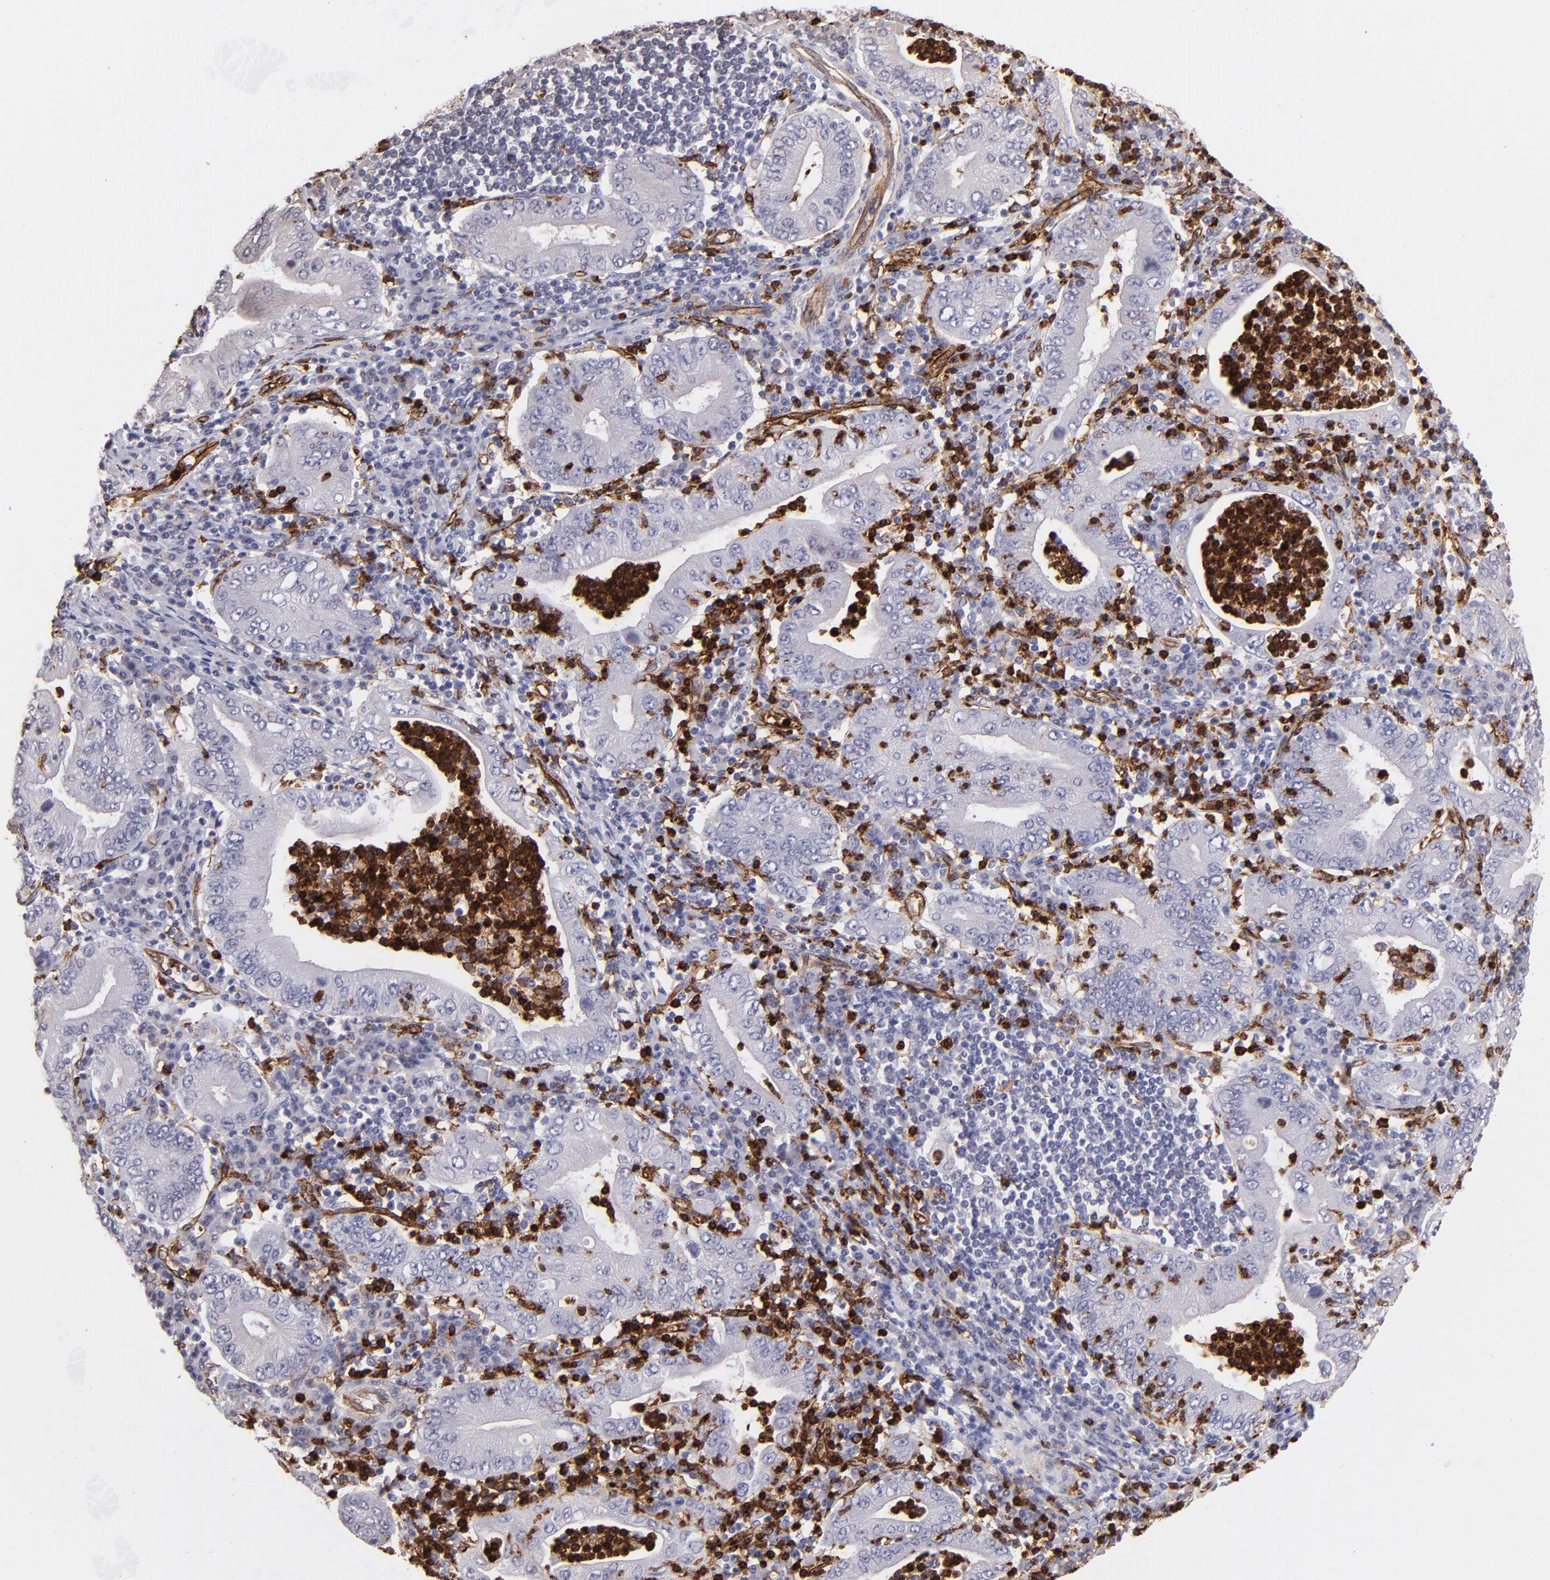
{"staining": {"intensity": "negative", "quantity": "none", "location": "none"}, "tissue": "stomach cancer", "cell_type": "Tumor cells", "image_type": "cancer", "snomed": [{"axis": "morphology", "description": "Normal tissue, NOS"}, {"axis": "morphology", "description": "Adenocarcinoma, NOS"}, {"axis": "topography", "description": "Esophagus"}, {"axis": "topography", "description": "Stomach, upper"}, {"axis": "topography", "description": "Peripheral nerve tissue"}], "caption": "Micrograph shows no protein positivity in tumor cells of stomach cancer tissue.", "gene": "DYSF", "patient": {"sex": "male", "age": 62}}